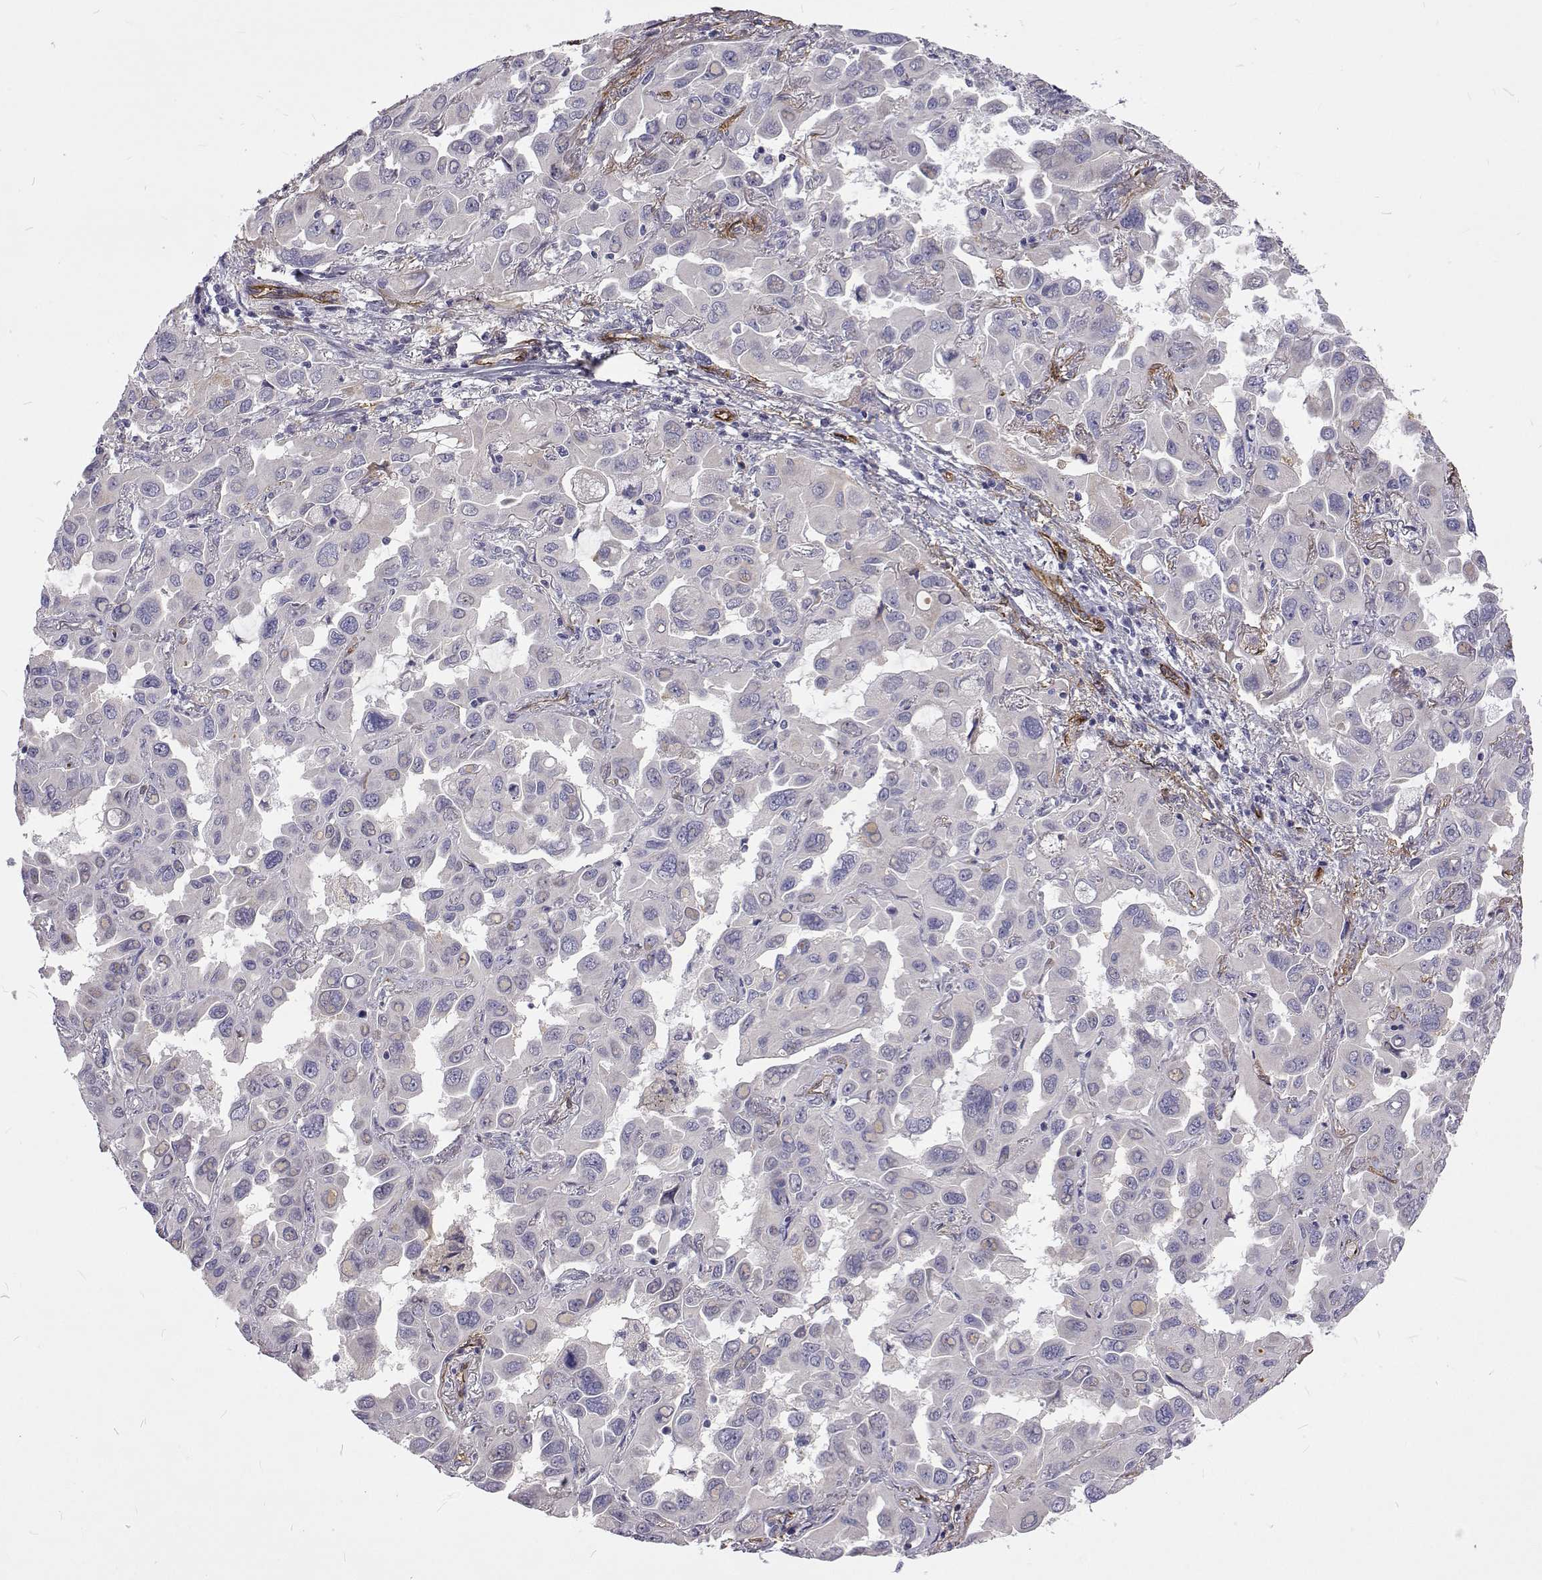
{"staining": {"intensity": "negative", "quantity": "none", "location": "none"}, "tissue": "lung cancer", "cell_type": "Tumor cells", "image_type": "cancer", "snomed": [{"axis": "morphology", "description": "Adenocarcinoma, NOS"}, {"axis": "topography", "description": "Lung"}], "caption": "This micrograph is of lung cancer stained with immunohistochemistry to label a protein in brown with the nuclei are counter-stained blue. There is no staining in tumor cells.", "gene": "NPR3", "patient": {"sex": "male", "age": 64}}